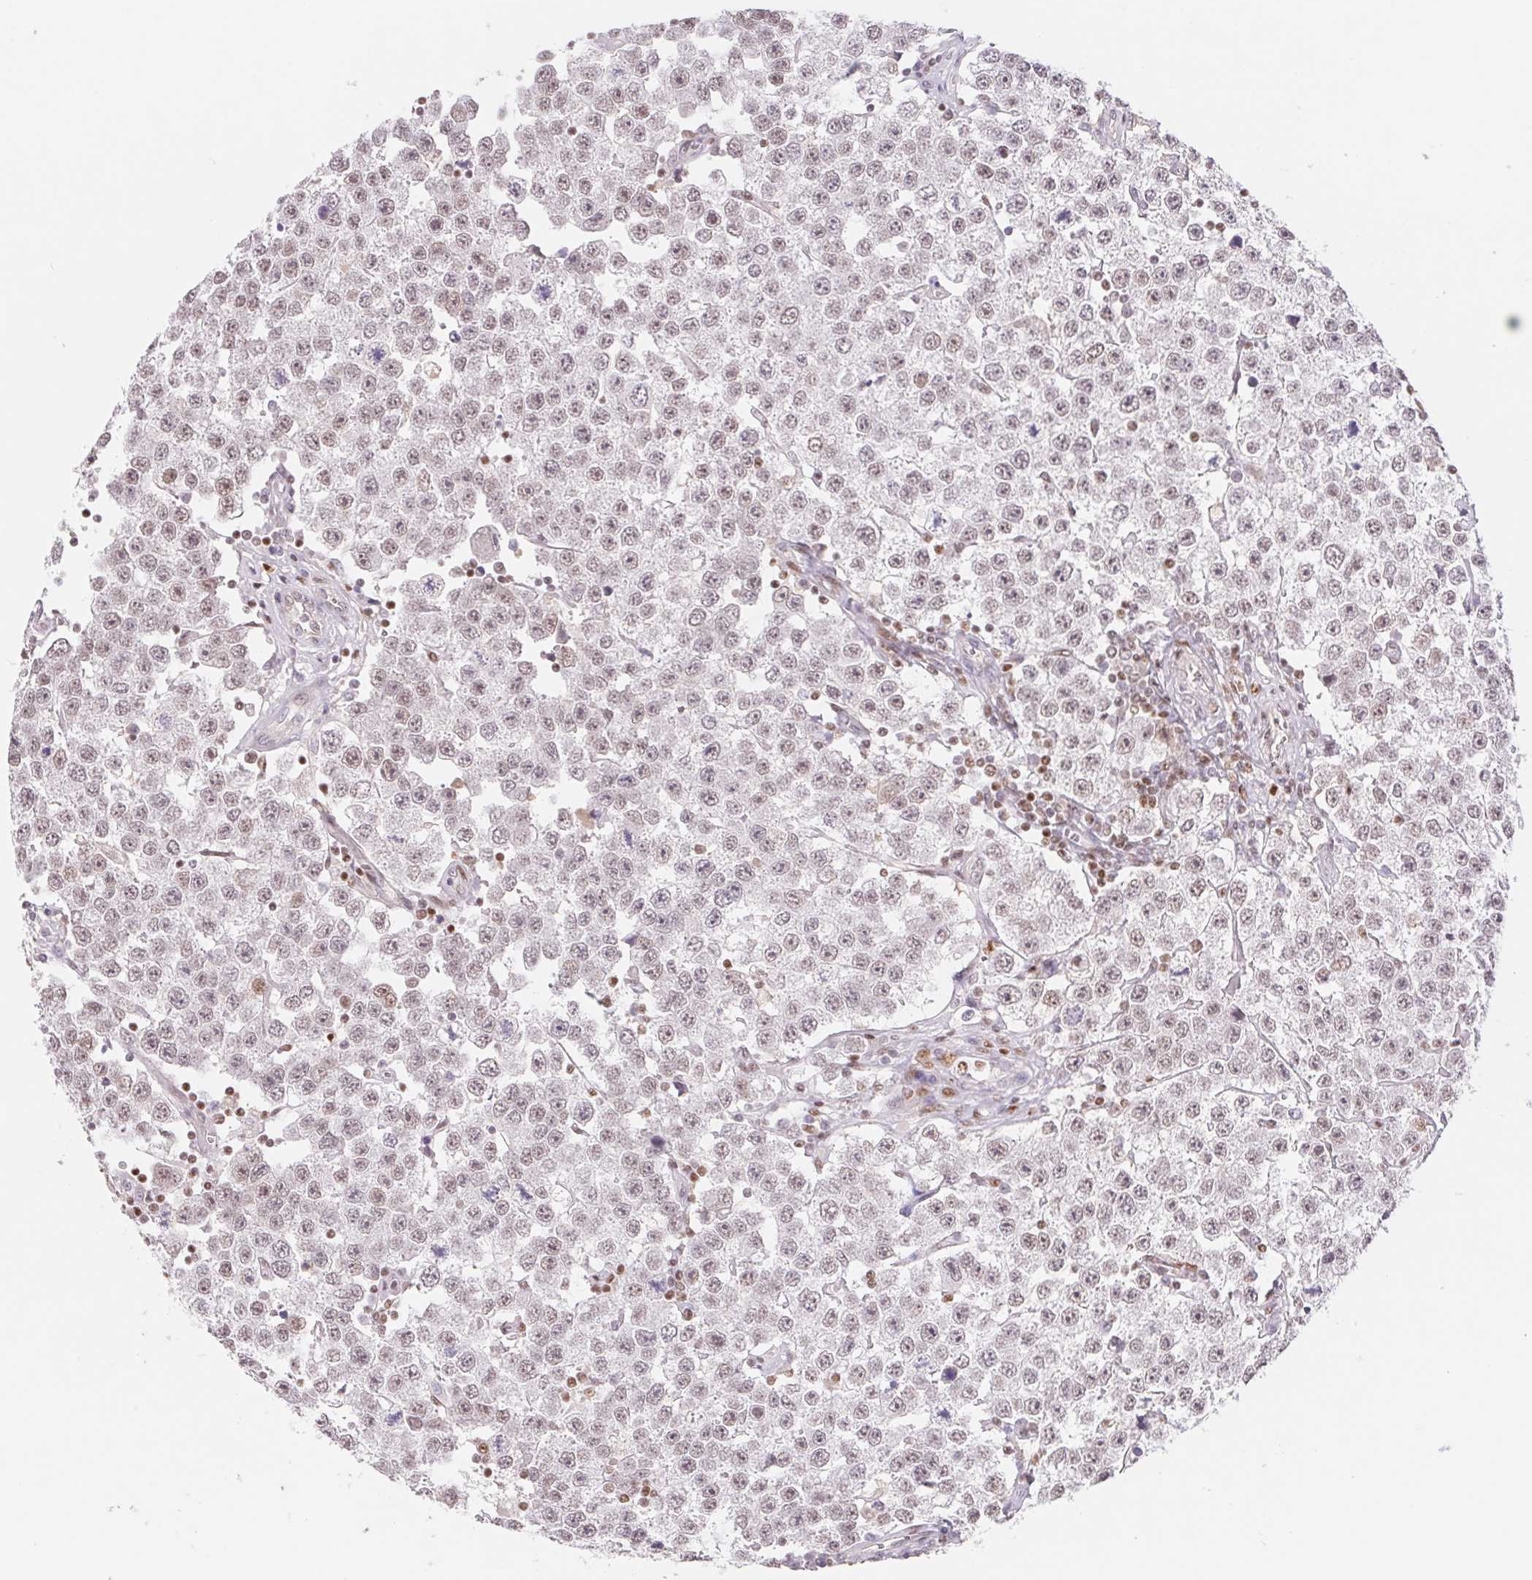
{"staining": {"intensity": "weak", "quantity": "25%-75%", "location": "nuclear"}, "tissue": "testis cancer", "cell_type": "Tumor cells", "image_type": "cancer", "snomed": [{"axis": "morphology", "description": "Seminoma, NOS"}, {"axis": "topography", "description": "Testis"}], "caption": "Immunohistochemistry photomicrograph of human testis cancer (seminoma) stained for a protein (brown), which shows low levels of weak nuclear staining in approximately 25%-75% of tumor cells.", "gene": "TRERF1", "patient": {"sex": "male", "age": 34}}